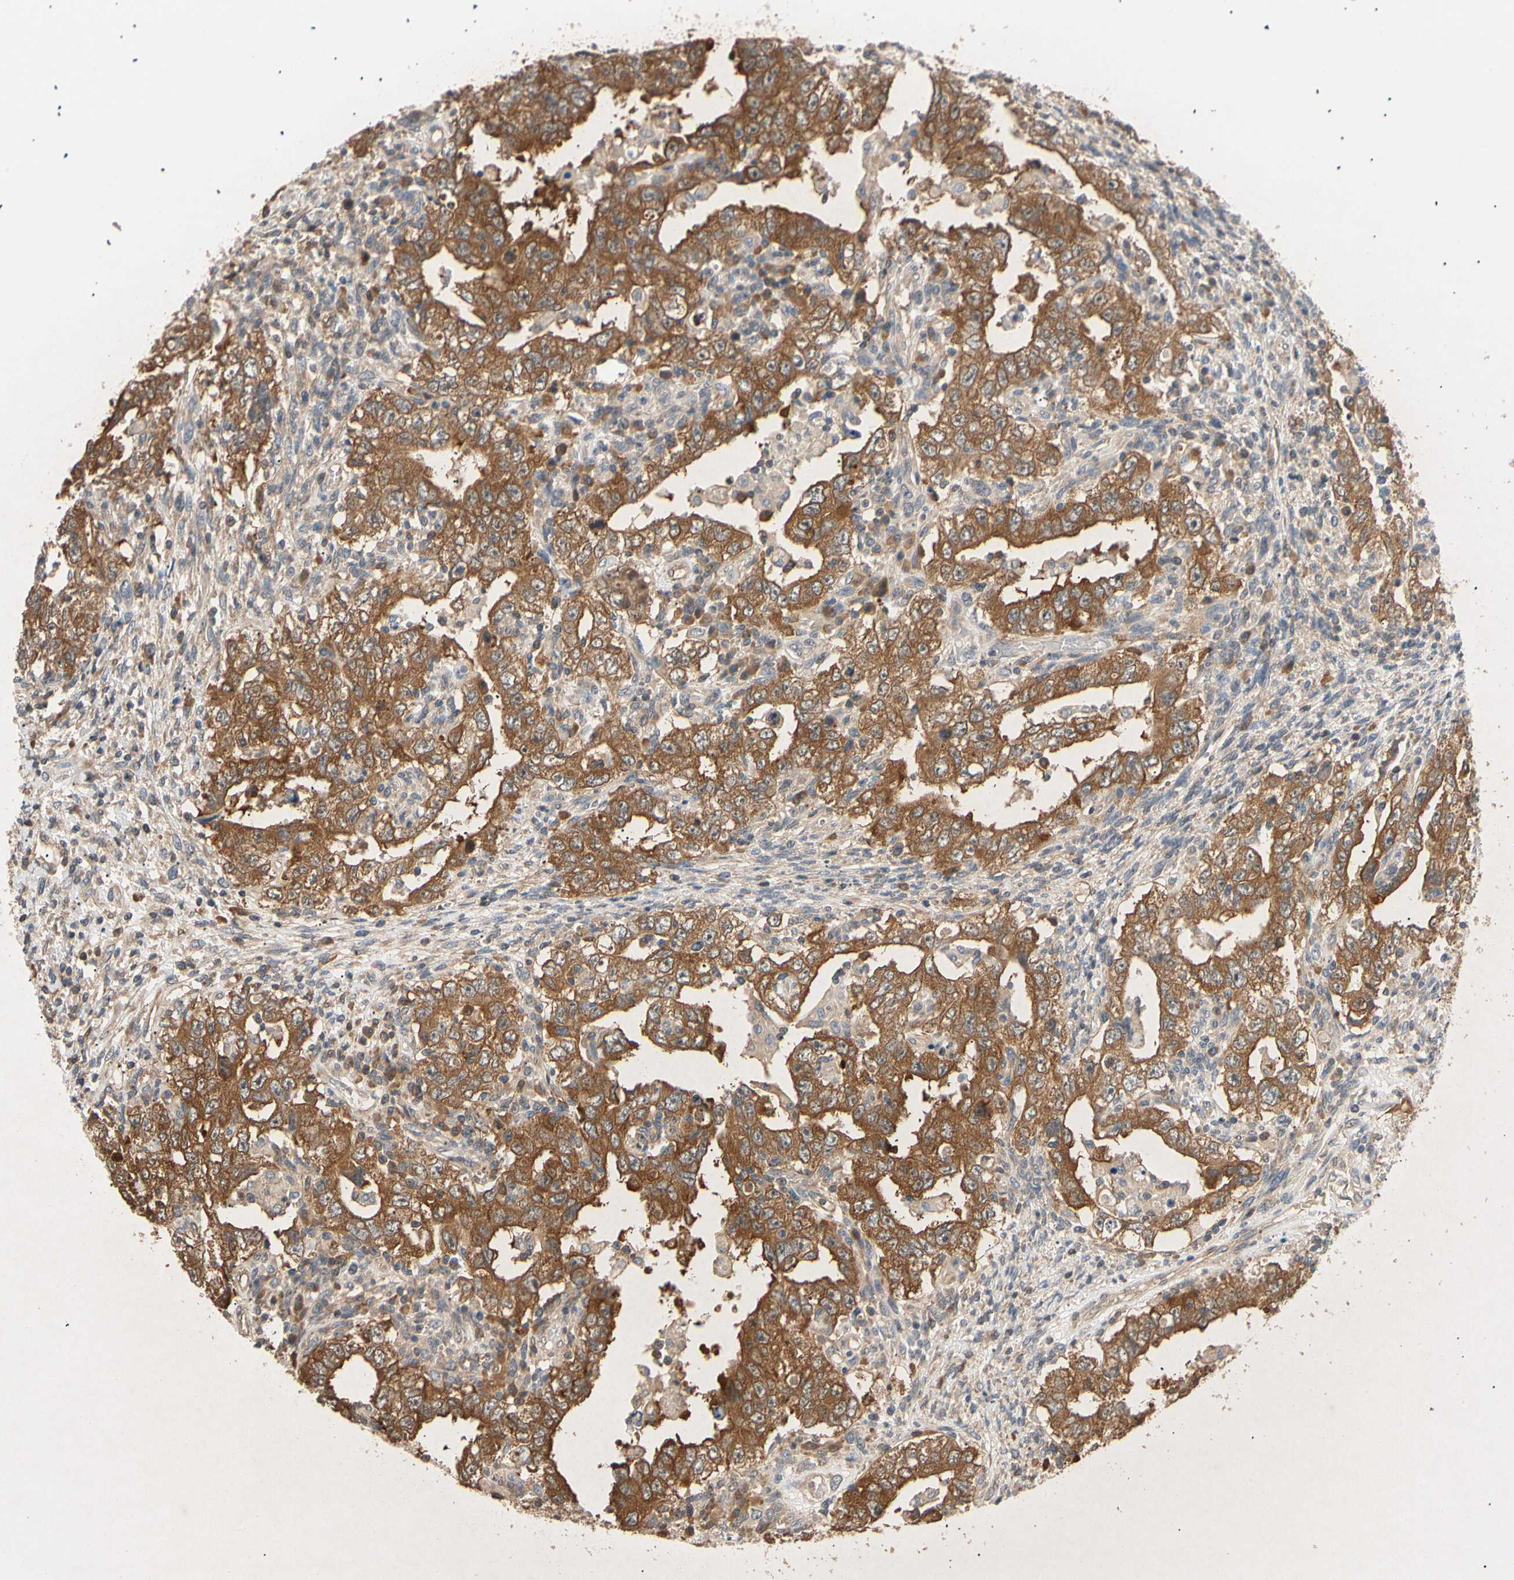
{"staining": {"intensity": "moderate", "quantity": ">75%", "location": "cytoplasmic/membranous"}, "tissue": "testis cancer", "cell_type": "Tumor cells", "image_type": "cancer", "snomed": [{"axis": "morphology", "description": "Carcinoma, Embryonal, NOS"}, {"axis": "topography", "description": "Testis"}], "caption": "Testis cancer stained for a protein (brown) shows moderate cytoplasmic/membranous positive positivity in about >75% of tumor cells.", "gene": "EIF1AX", "patient": {"sex": "male", "age": 26}}